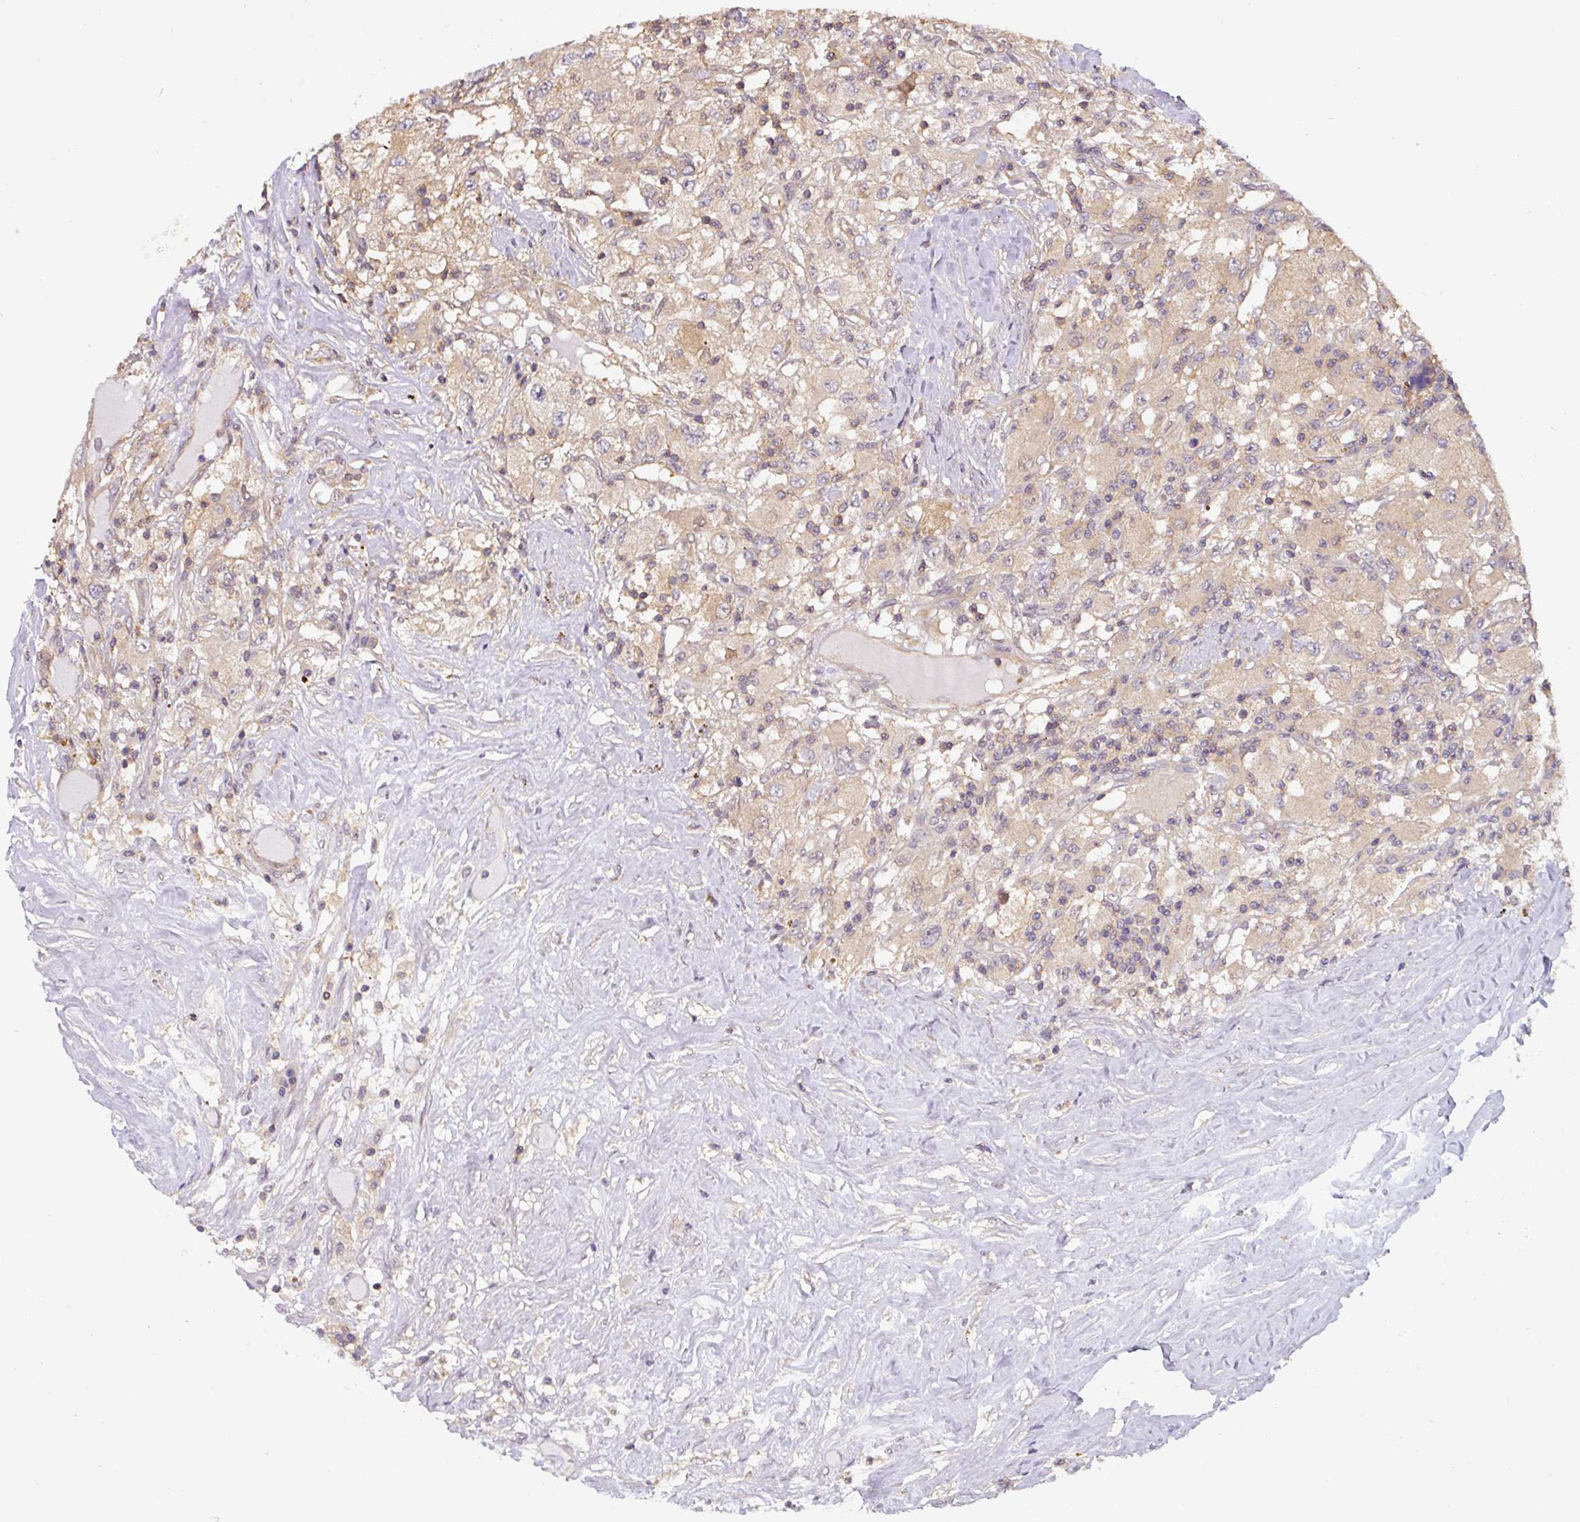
{"staining": {"intensity": "moderate", "quantity": "25%-75%", "location": "cytoplasmic/membranous"}, "tissue": "renal cancer", "cell_type": "Tumor cells", "image_type": "cancer", "snomed": [{"axis": "morphology", "description": "Adenocarcinoma, NOS"}, {"axis": "topography", "description": "Kidney"}], "caption": "Renal cancer tissue reveals moderate cytoplasmic/membranous expression in approximately 25%-75% of tumor cells, visualized by immunohistochemistry.", "gene": "ST13", "patient": {"sex": "female", "age": 67}}